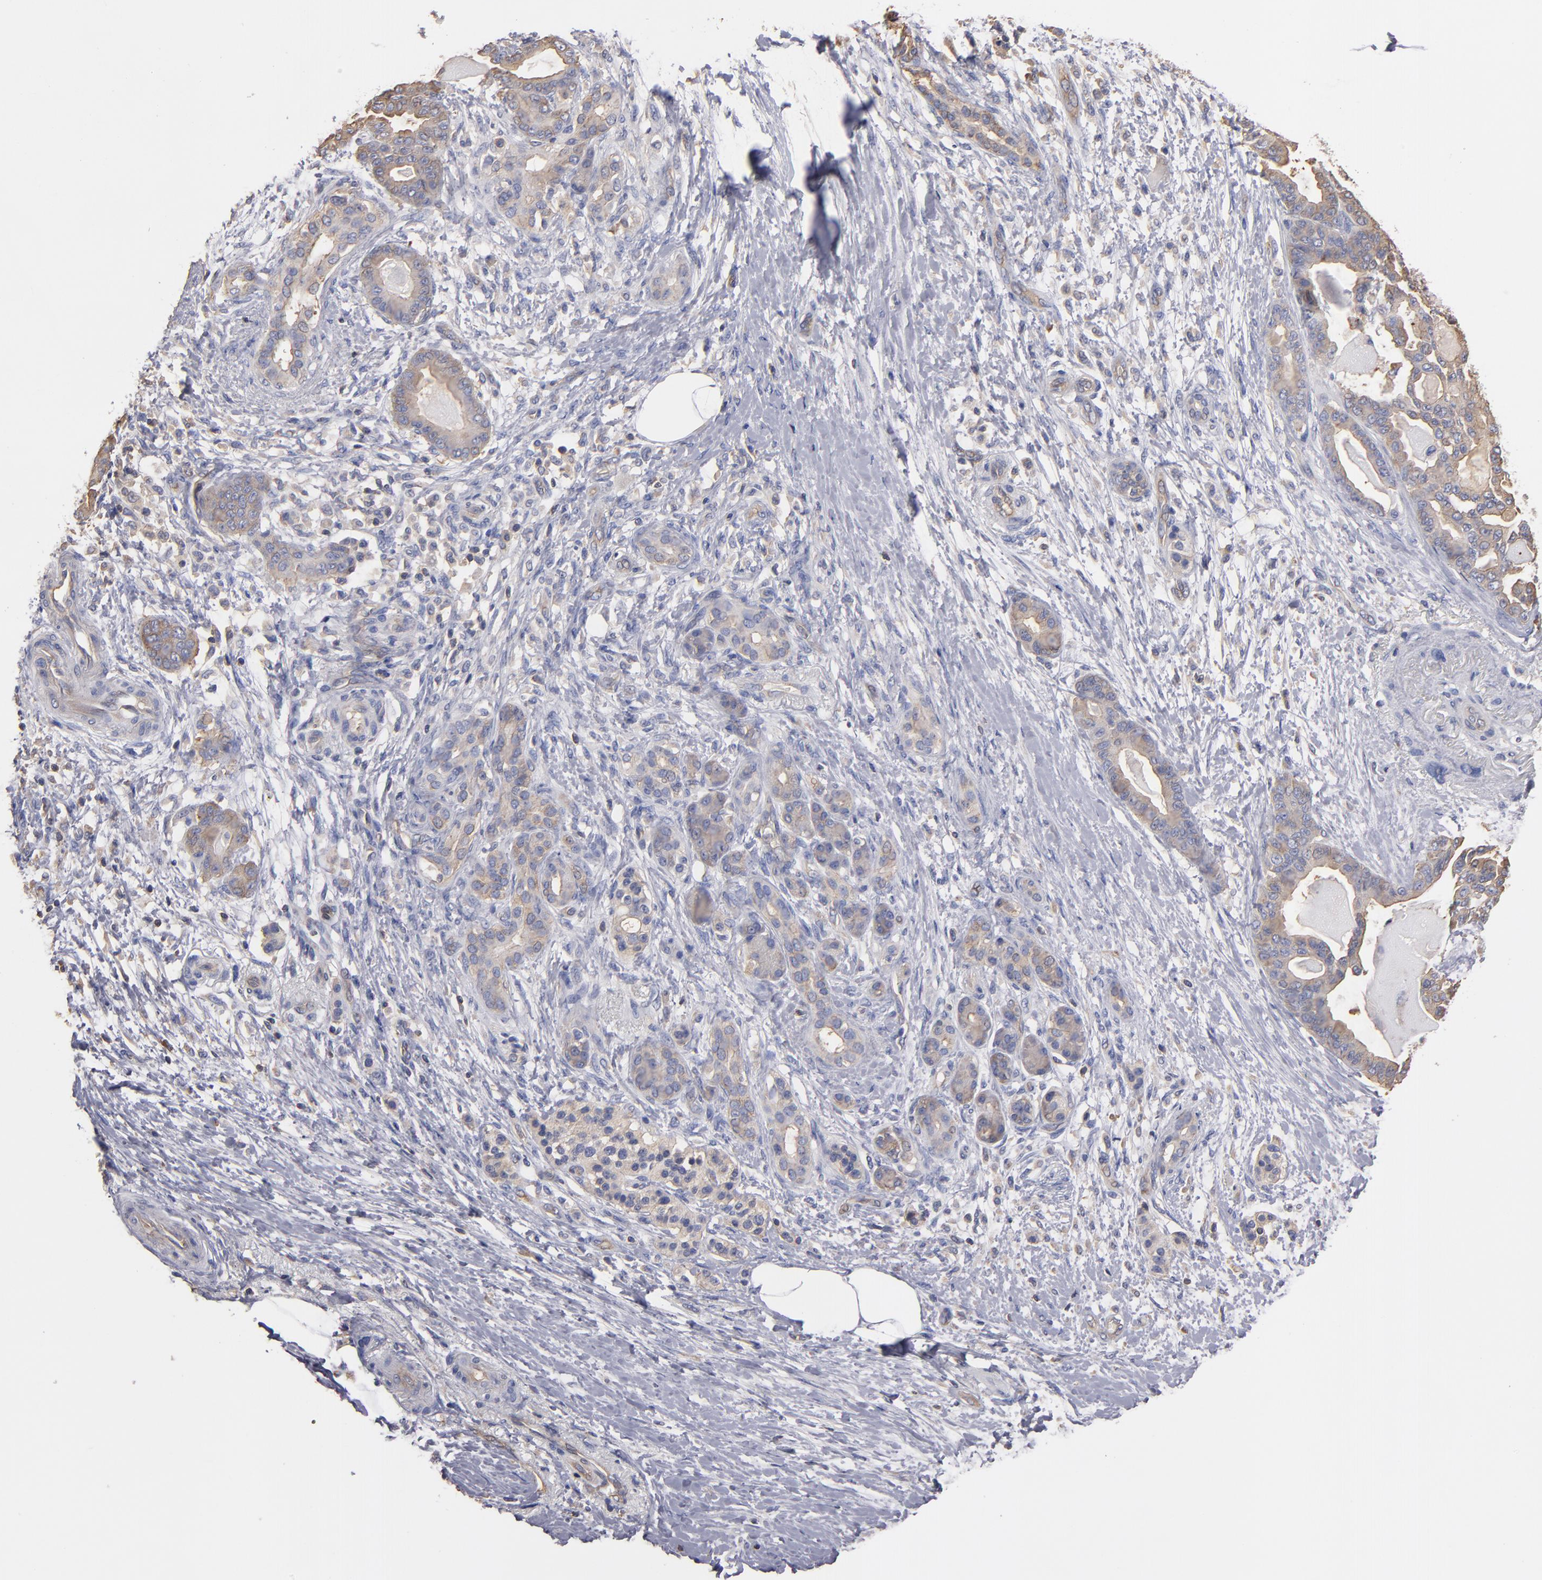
{"staining": {"intensity": "weak", "quantity": "25%-75%", "location": "cytoplasmic/membranous"}, "tissue": "pancreatic cancer", "cell_type": "Tumor cells", "image_type": "cancer", "snomed": [{"axis": "morphology", "description": "Adenocarcinoma, NOS"}, {"axis": "topography", "description": "Pancreas"}], "caption": "Adenocarcinoma (pancreatic) stained with immunohistochemistry (IHC) exhibits weak cytoplasmic/membranous positivity in approximately 25%-75% of tumor cells.", "gene": "ESYT2", "patient": {"sex": "male", "age": 63}}